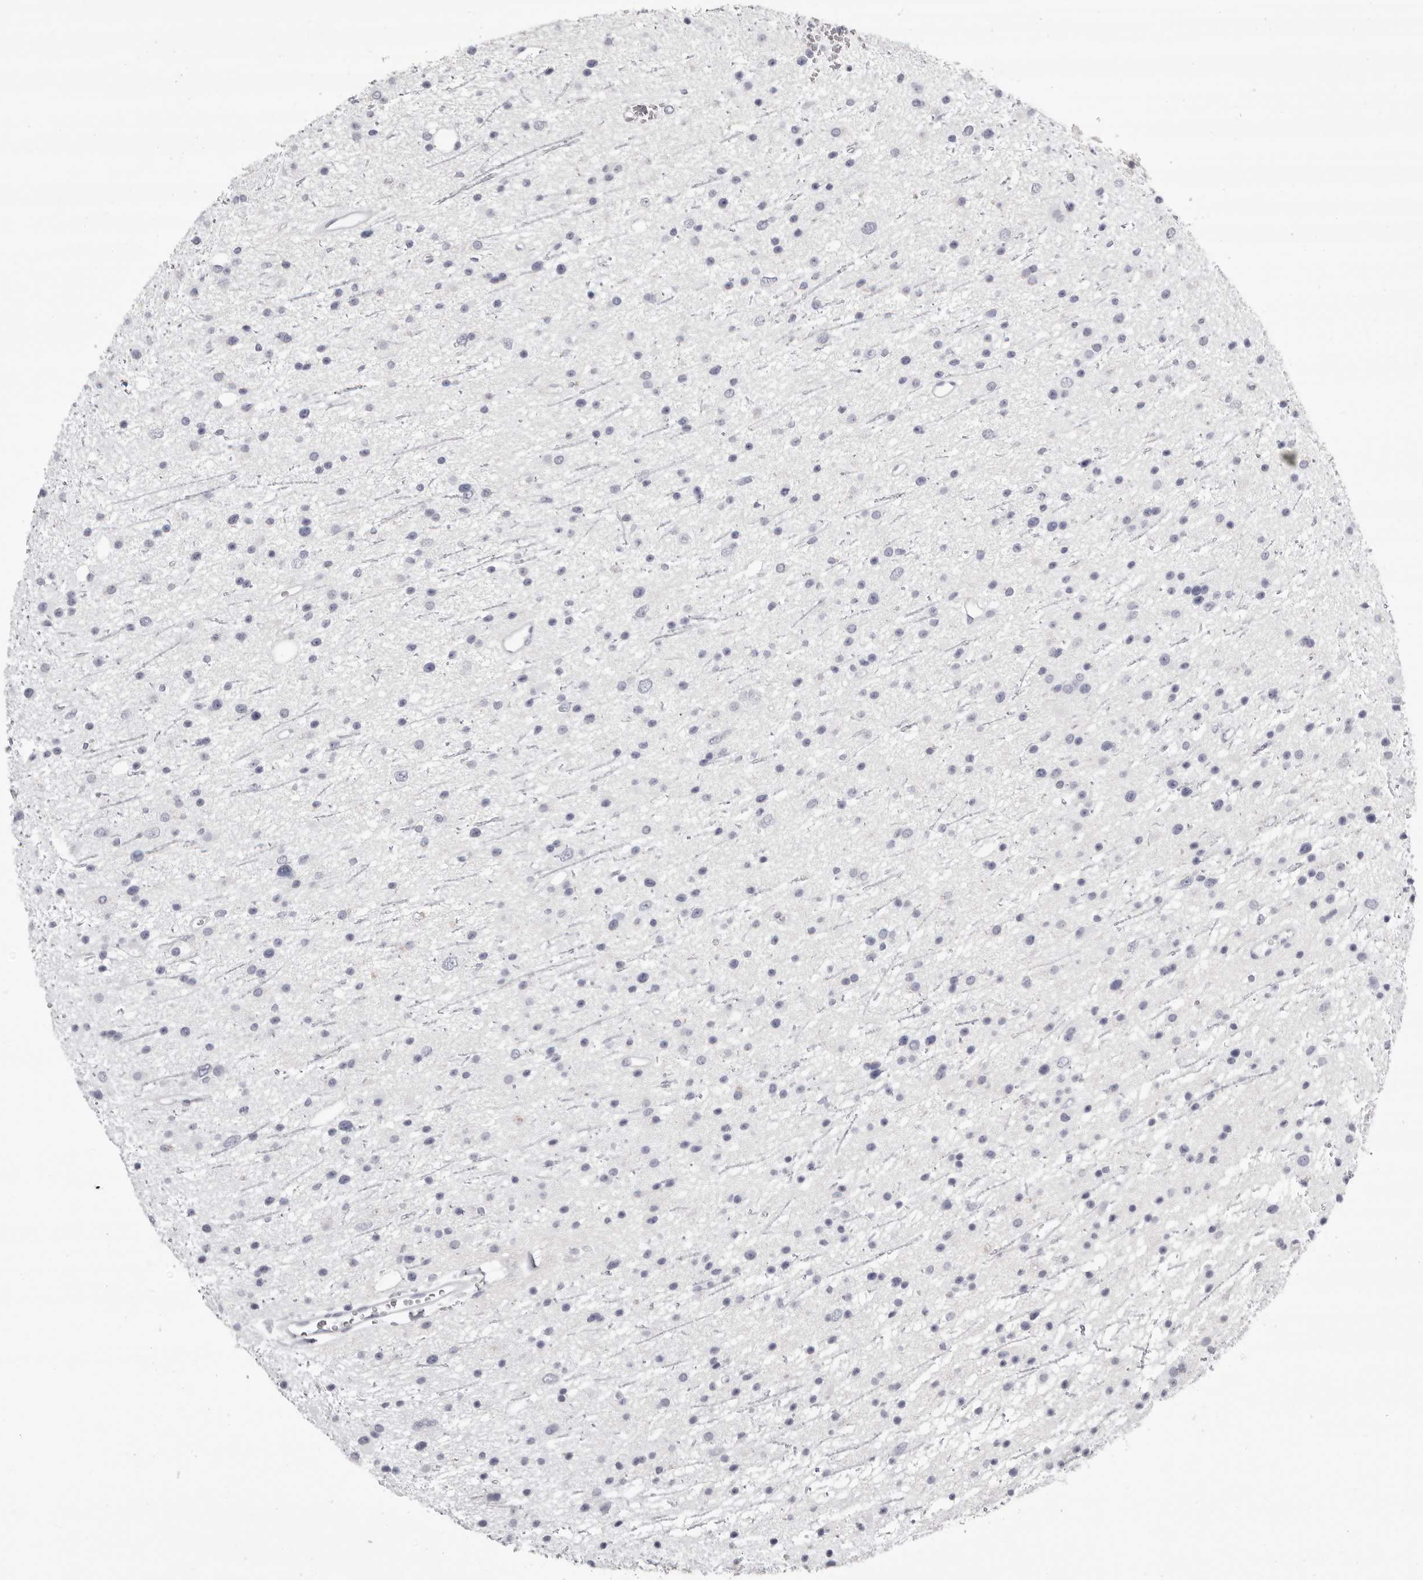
{"staining": {"intensity": "negative", "quantity": "none", "location": "none"}, "tissue": "glioma", "cell_type": "Tumor cells", "image_type": "cancer", "snomed": [{"axis": "morphology", "description": "Glioma, malignant, Low grade"}, {"axis": "topography", "description": "Cerebral cortex"}], "caption": "Tumor cells are negative for protein expression in human malignant low-grade glioma.", "gene": "LPO", "patient": {"sex": "female", "age": 39}}